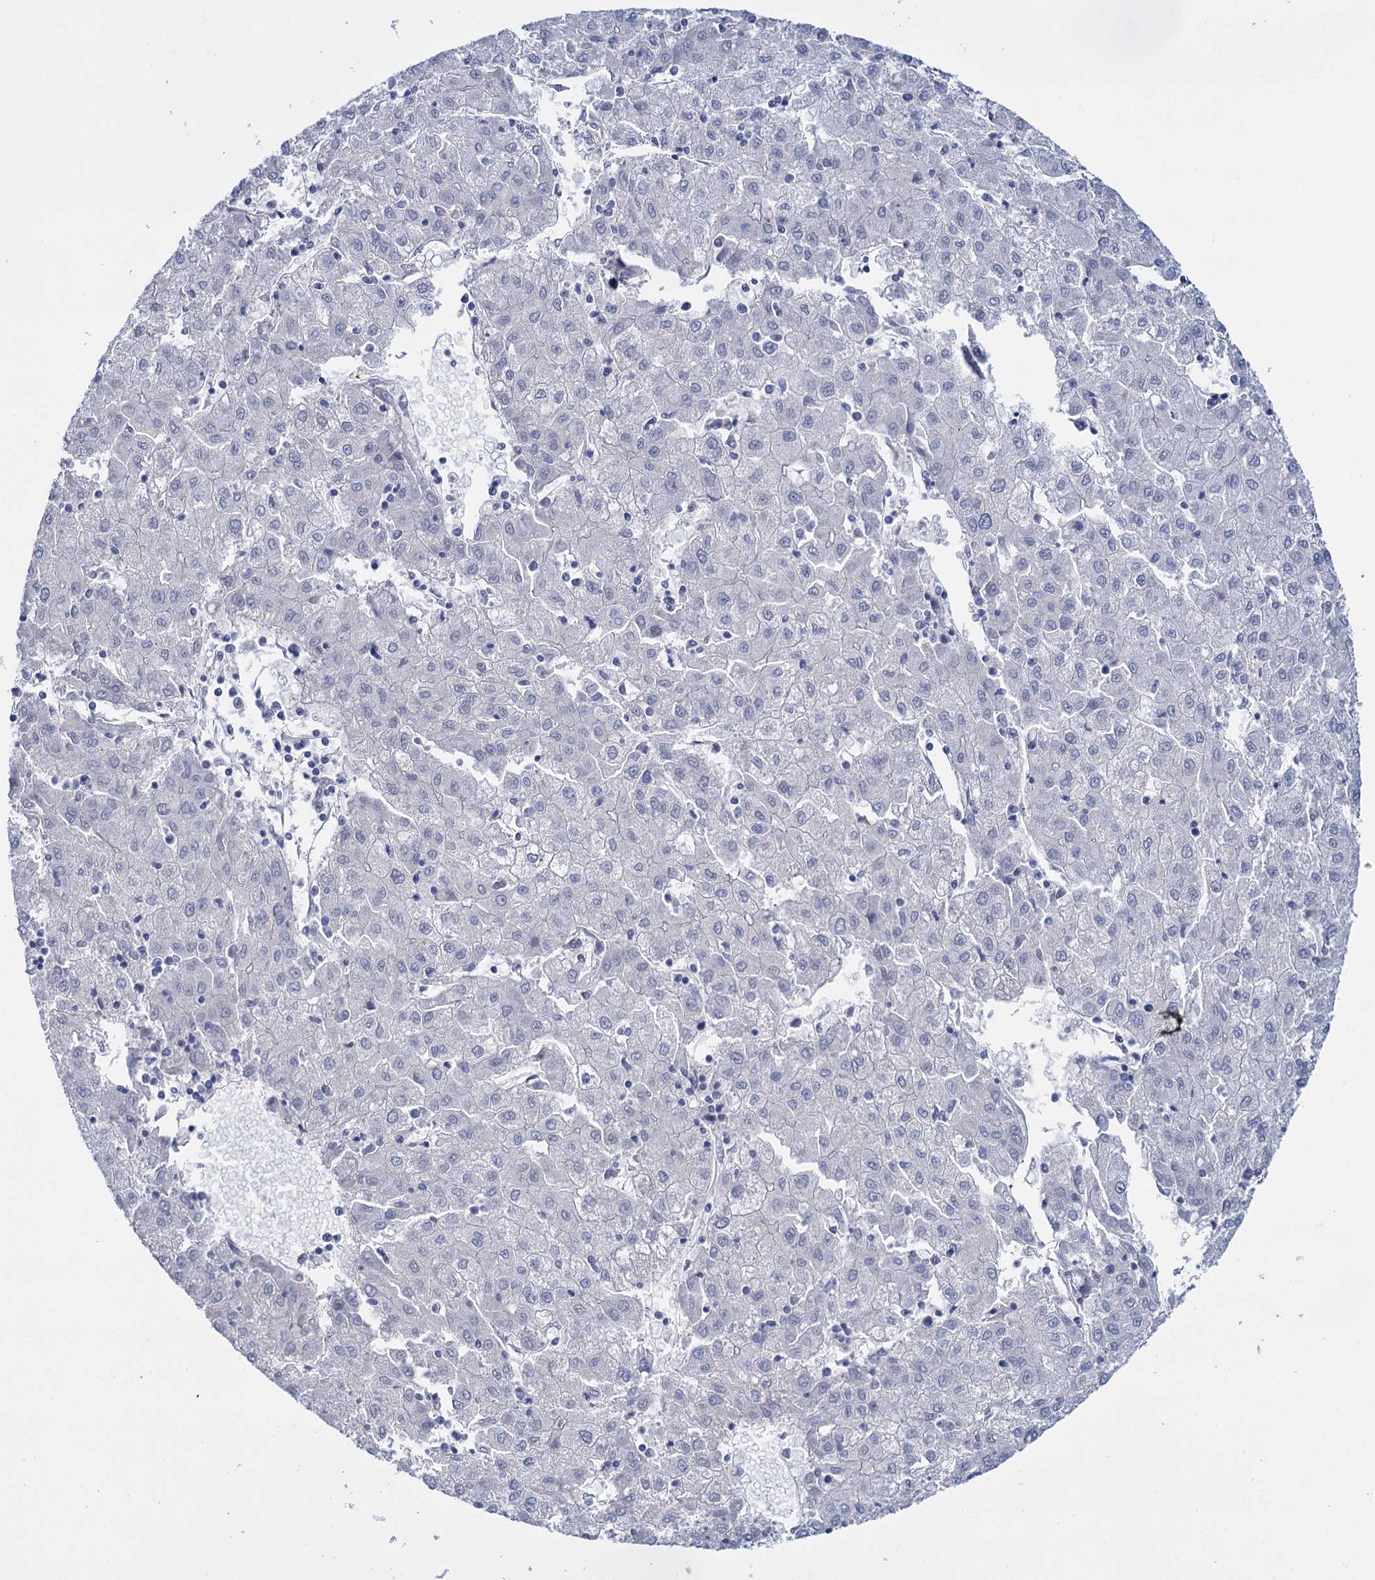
{"staining": {"intensity": "negative", "quantity": "none", "location": "none"}, "tissue": "liver cancer", "cell_type": "Tumor cells", "image_type": "cancer", "snomed": [{"axis": "morphology", "description": "Carcinoma, Hepatocellular, NOS"}, {"axis": "topography", "description": "Liver"}], "caption": "A micrograph of liver cancer stained for a protein shows no brown staining in tumor cells.", "gene": "SNCG", "patient": {"sex": "male", "age": 72}}